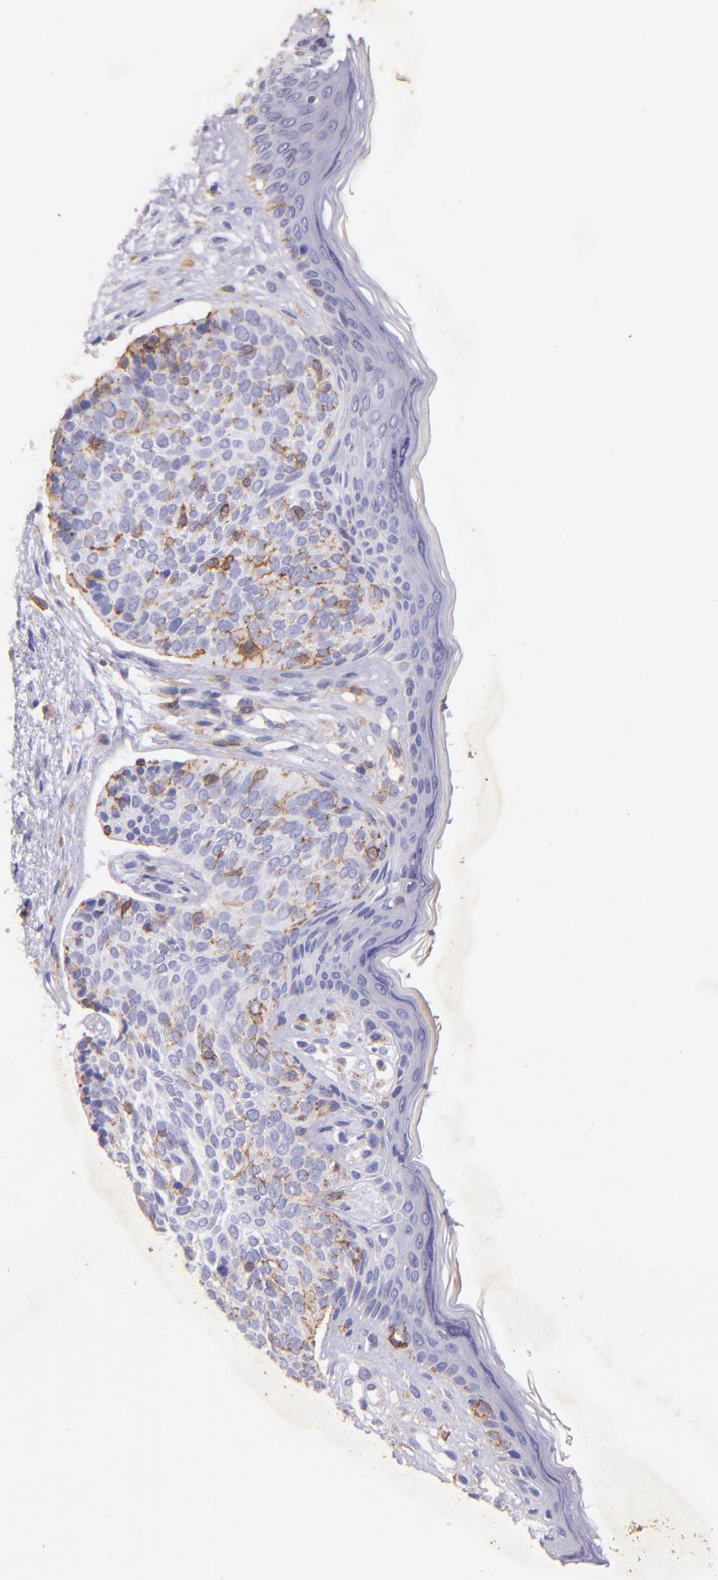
{"staining": {"intensity": "moderate", "quantity": "<25%", "location": "cytoplasmic/membranous"}, "tissue": "skin cancer", "cell_type": "Tumor cells", "image_type": "cancer", "snomed": [{"axis": "morphology", "description": "Basal cell carcinoma"}, {"axis": "topography", "description": "Skin"}], "caption": "Basal cell carcinoma (skin) stained for a protein demonstrates moderate cytoplasmic/membranous positivity in tumor cells. The staining was performed using DAB to visualize the protein expression in brown, while the nuclei were stained in blue with hematoxylin (Magnification: 20x).", "gene": "RET", "patient": {"sex": "female", "age": 78}}